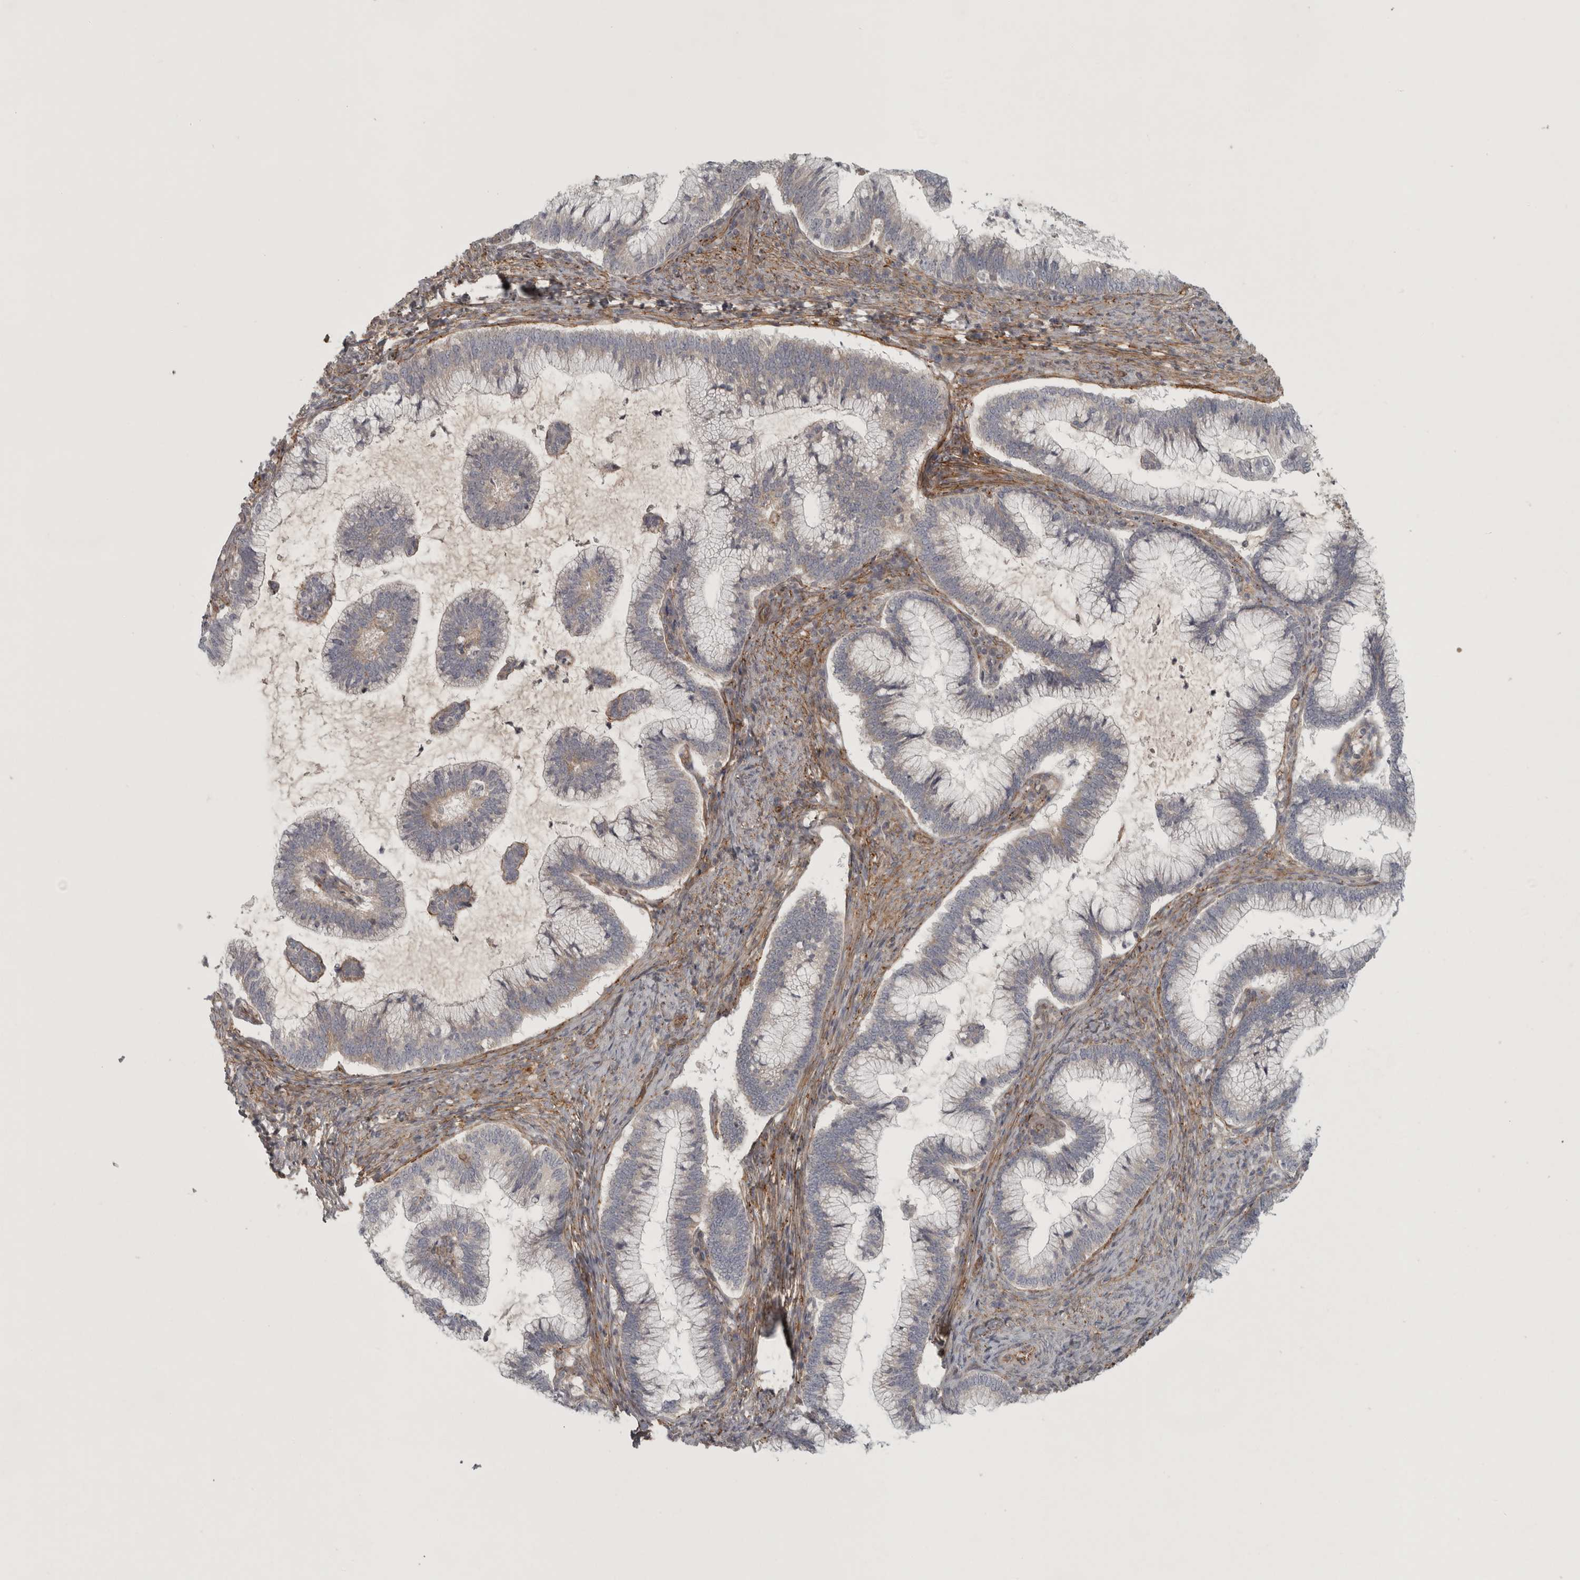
{"staining": {"intensity": "weak", "quantity": "<25%", "location": "cytoplasmic/membranous"}, "tissue": "cervical cancer", "cell_type": "Tumor cells", "image_type": "cancer", "snomed": [{"axis": "morphology", "description": "Adenocarcinoma, NOS"}, {"axis": "topography", "description": "Cervix"}], "caption": "Immunohistochemical staining of human cervical adenocarcinoma shows no significant staining in tumor cells.", "gene": "LONRF1", "patient": {"sex": "female", "age": 36}}